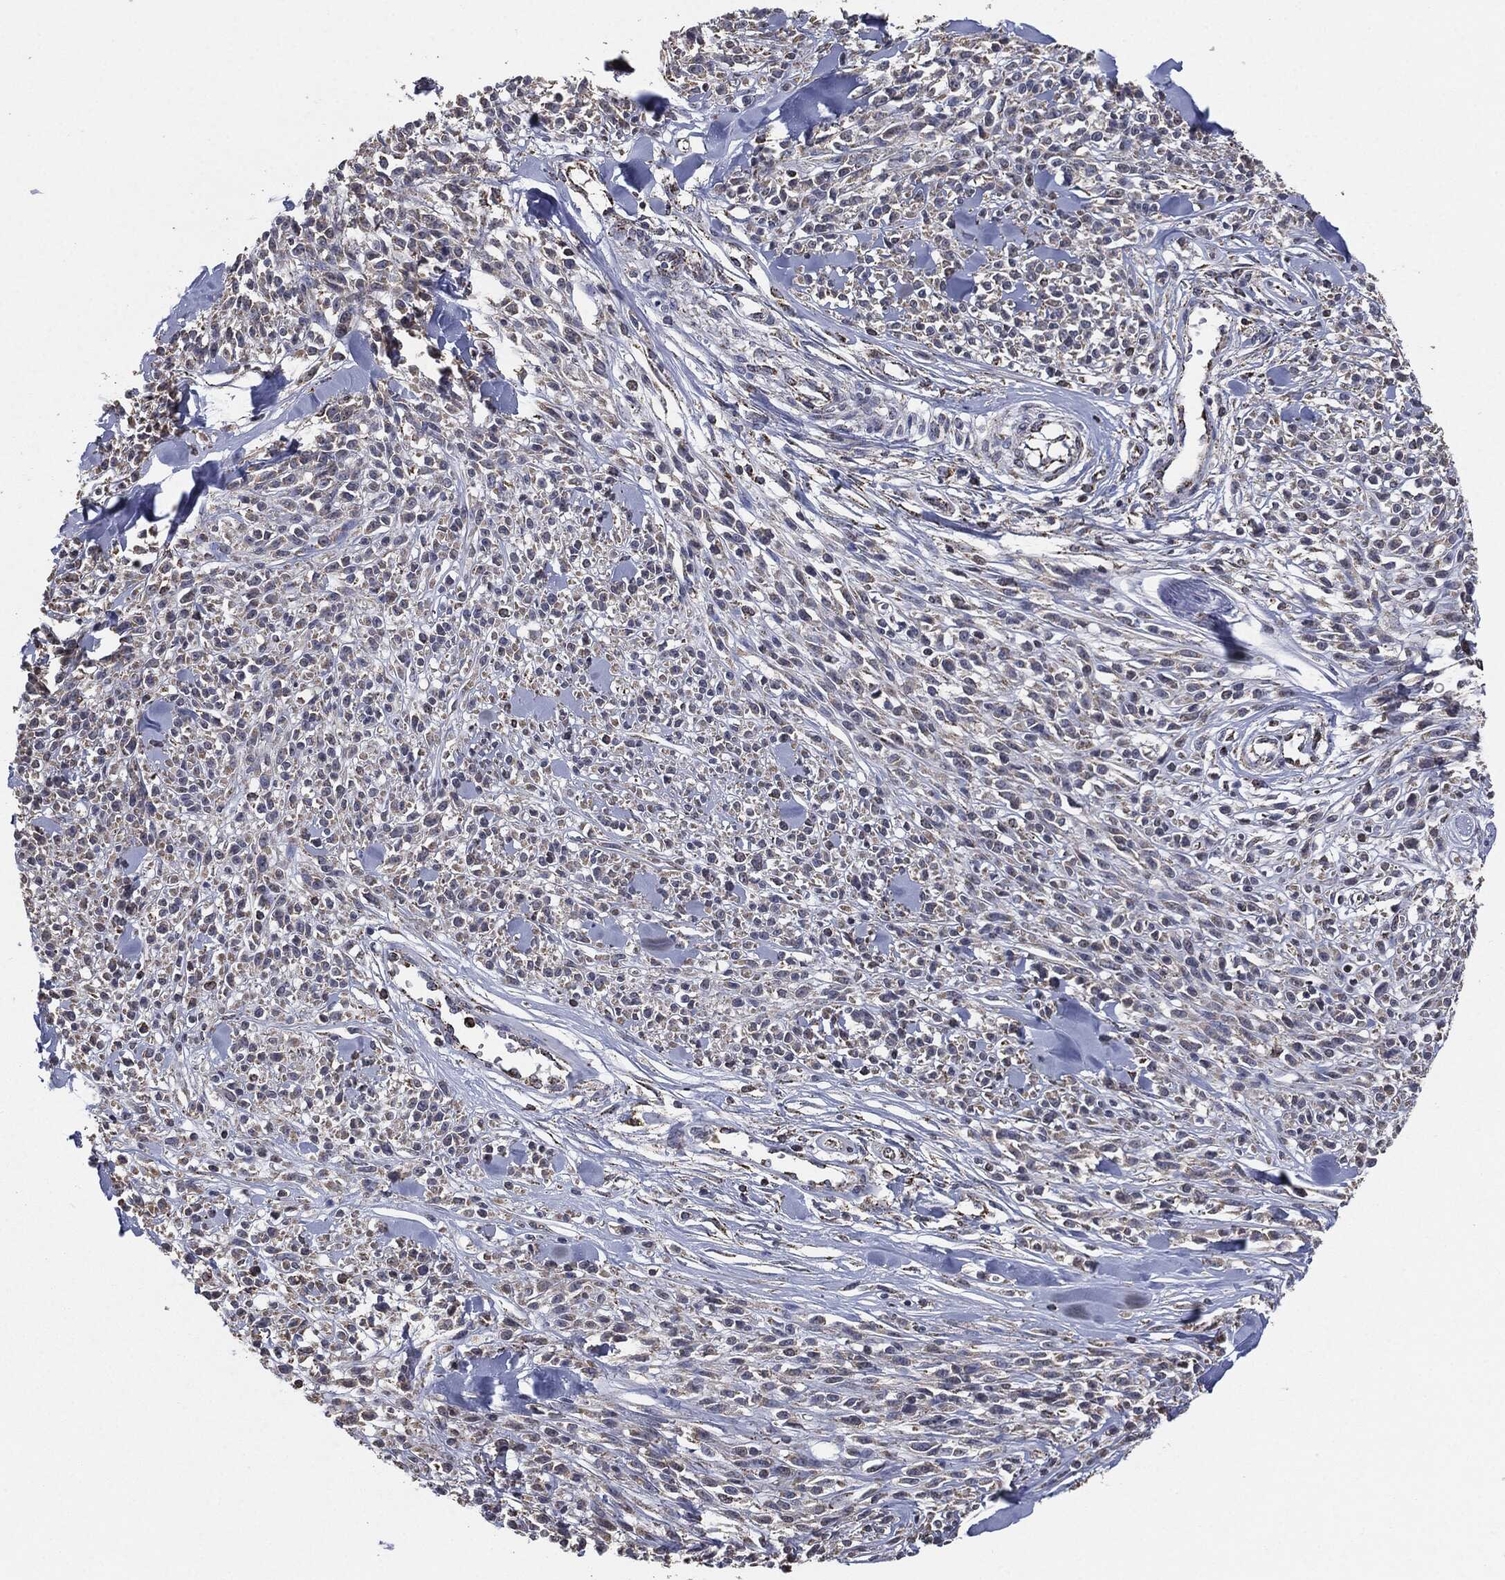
{"staining": {"intensity": "negative", "quantity": "none", "location": "none"}, "tissue": "melanoma", "cell_type": "Tumor cells", "image_type": "cancer", "snomed": [{"axis": "morphology", "description": "Malignant melanoma, NOS"}, {"axis": "topography", "description": "Skin"}, {"axis": "topography", "description": "Skin of trunk"}], "caption": "IHC of human melanoma shows no positivity in tumor cells. Nuclei are stained in blue.", "gene": "NDUFV2", "patient": {"sex": "male", "age": 74}}